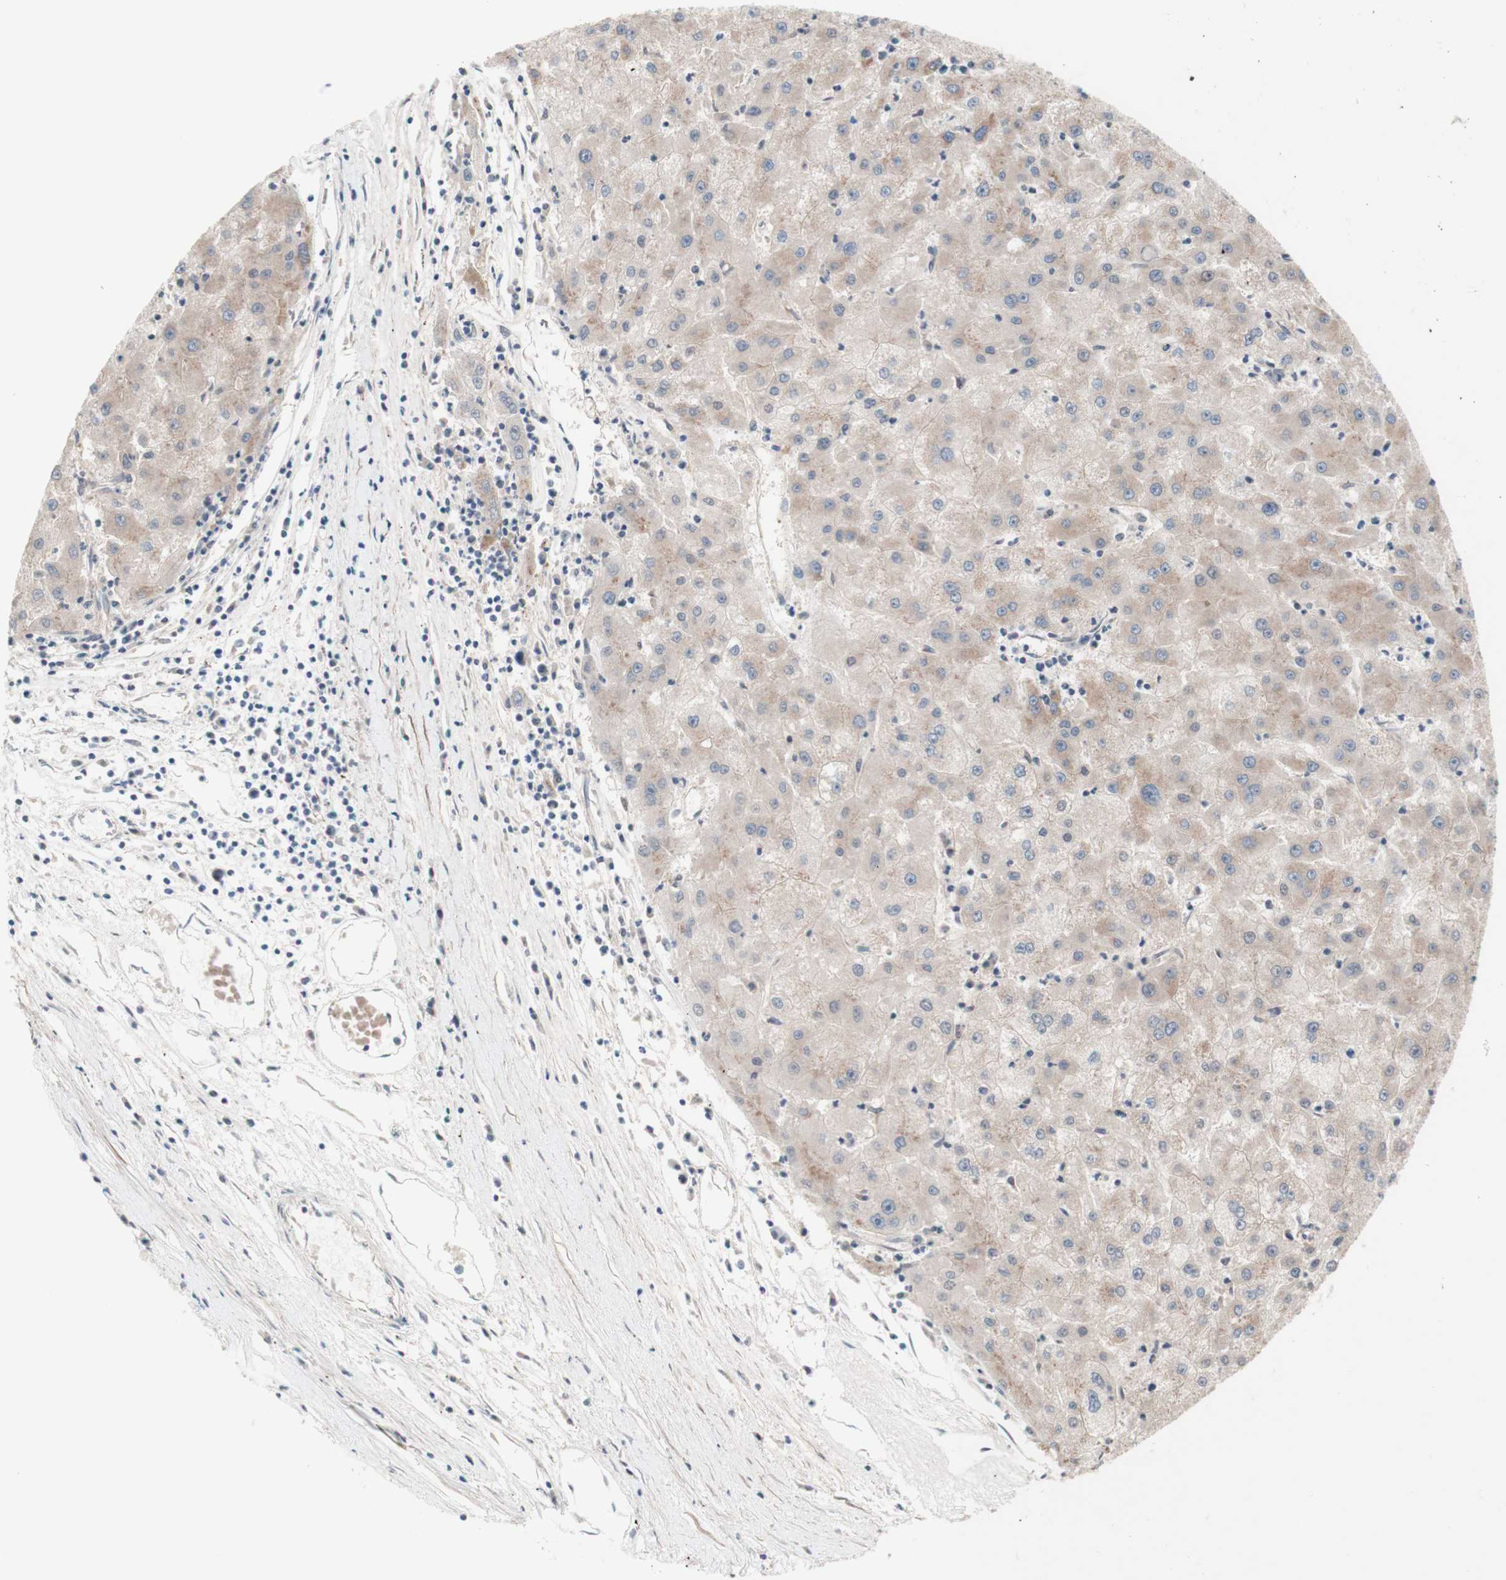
{"staining": {"intensity": "weak", "quantity": ">75%", "location": "cytoplasmic/membranous"}, "tissue": "liver cancer", "cell_type": "Tumor cells", "image_type": "cancer", "snomed": [{"axis": "morphology", "description": "Carcinoma, Hepatocellular, NOS"}, {"axis": "topography", "description": "Liver"}], "caption": "Immunohistochemistry (IHC) photomicrograph of liver hepatocellular carcinoma stained for a protein (brown), which reveals low levels of weak cytoplasmic/membranous positivity in approximately >75% of tumor cells.", "gene": "CNN3", "patient": {"sex": "male", "age": 72}}